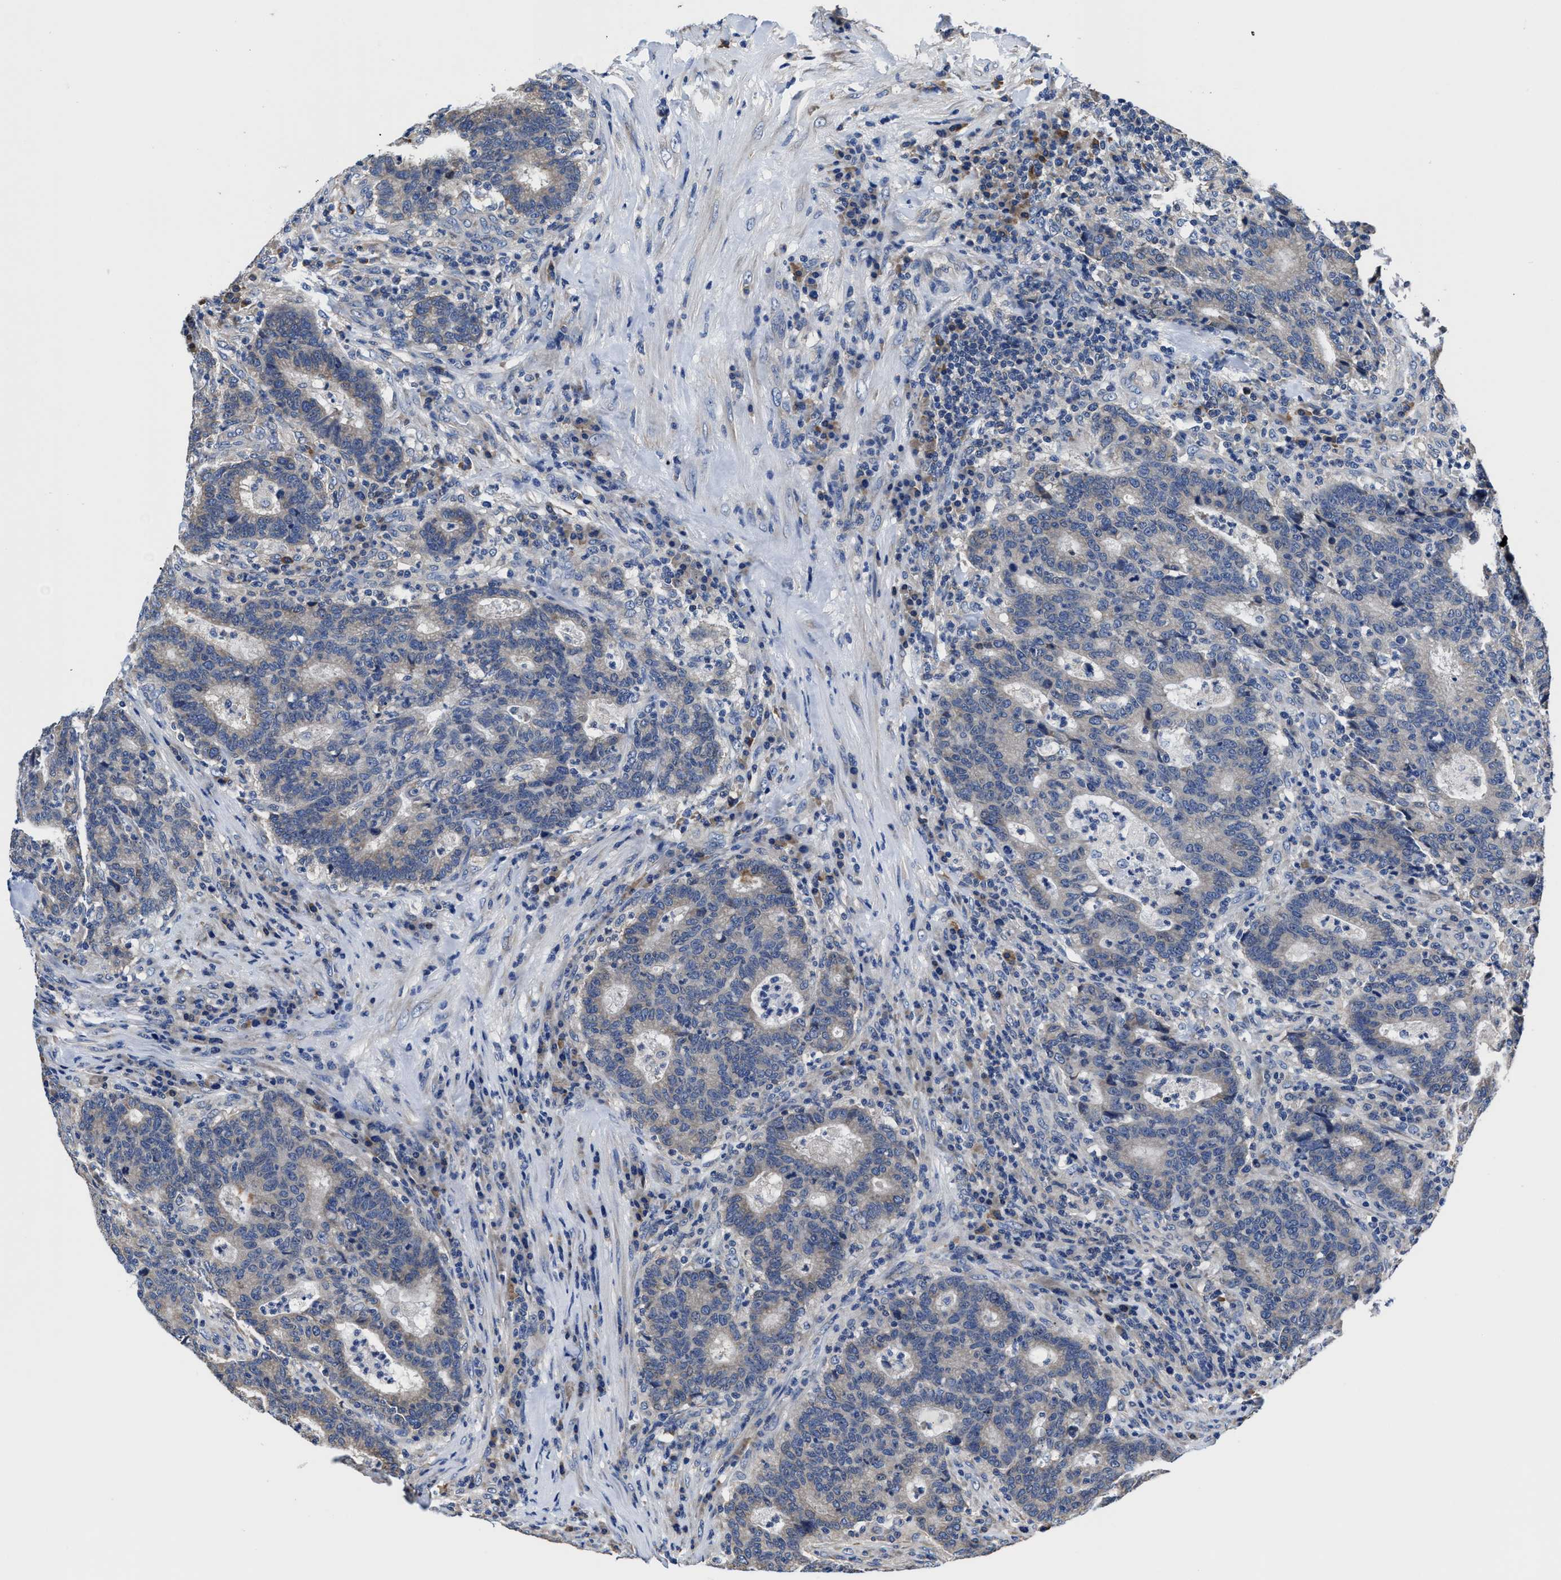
{"staining": {"intensity": "weak", "quantity": "<25%", "location": "cytoplasmic/membranous"}, "tissue": "colorectal cancer", "cell_type": "Tumor cells", "image_type": "cancer", "snomed": [{"axis": "morphology", "description": "Adenocarcinoma, NOS"}, {"axis": "topography", "description": "Colon"}], "caption": "This is an immunohistochemistry photomicrograph of human colorectal cancer (adenocarcinoma). There is no positivity in tumor cells.", "gene": "SRPK2", "patient": {"sex": "female", "age": 75}}